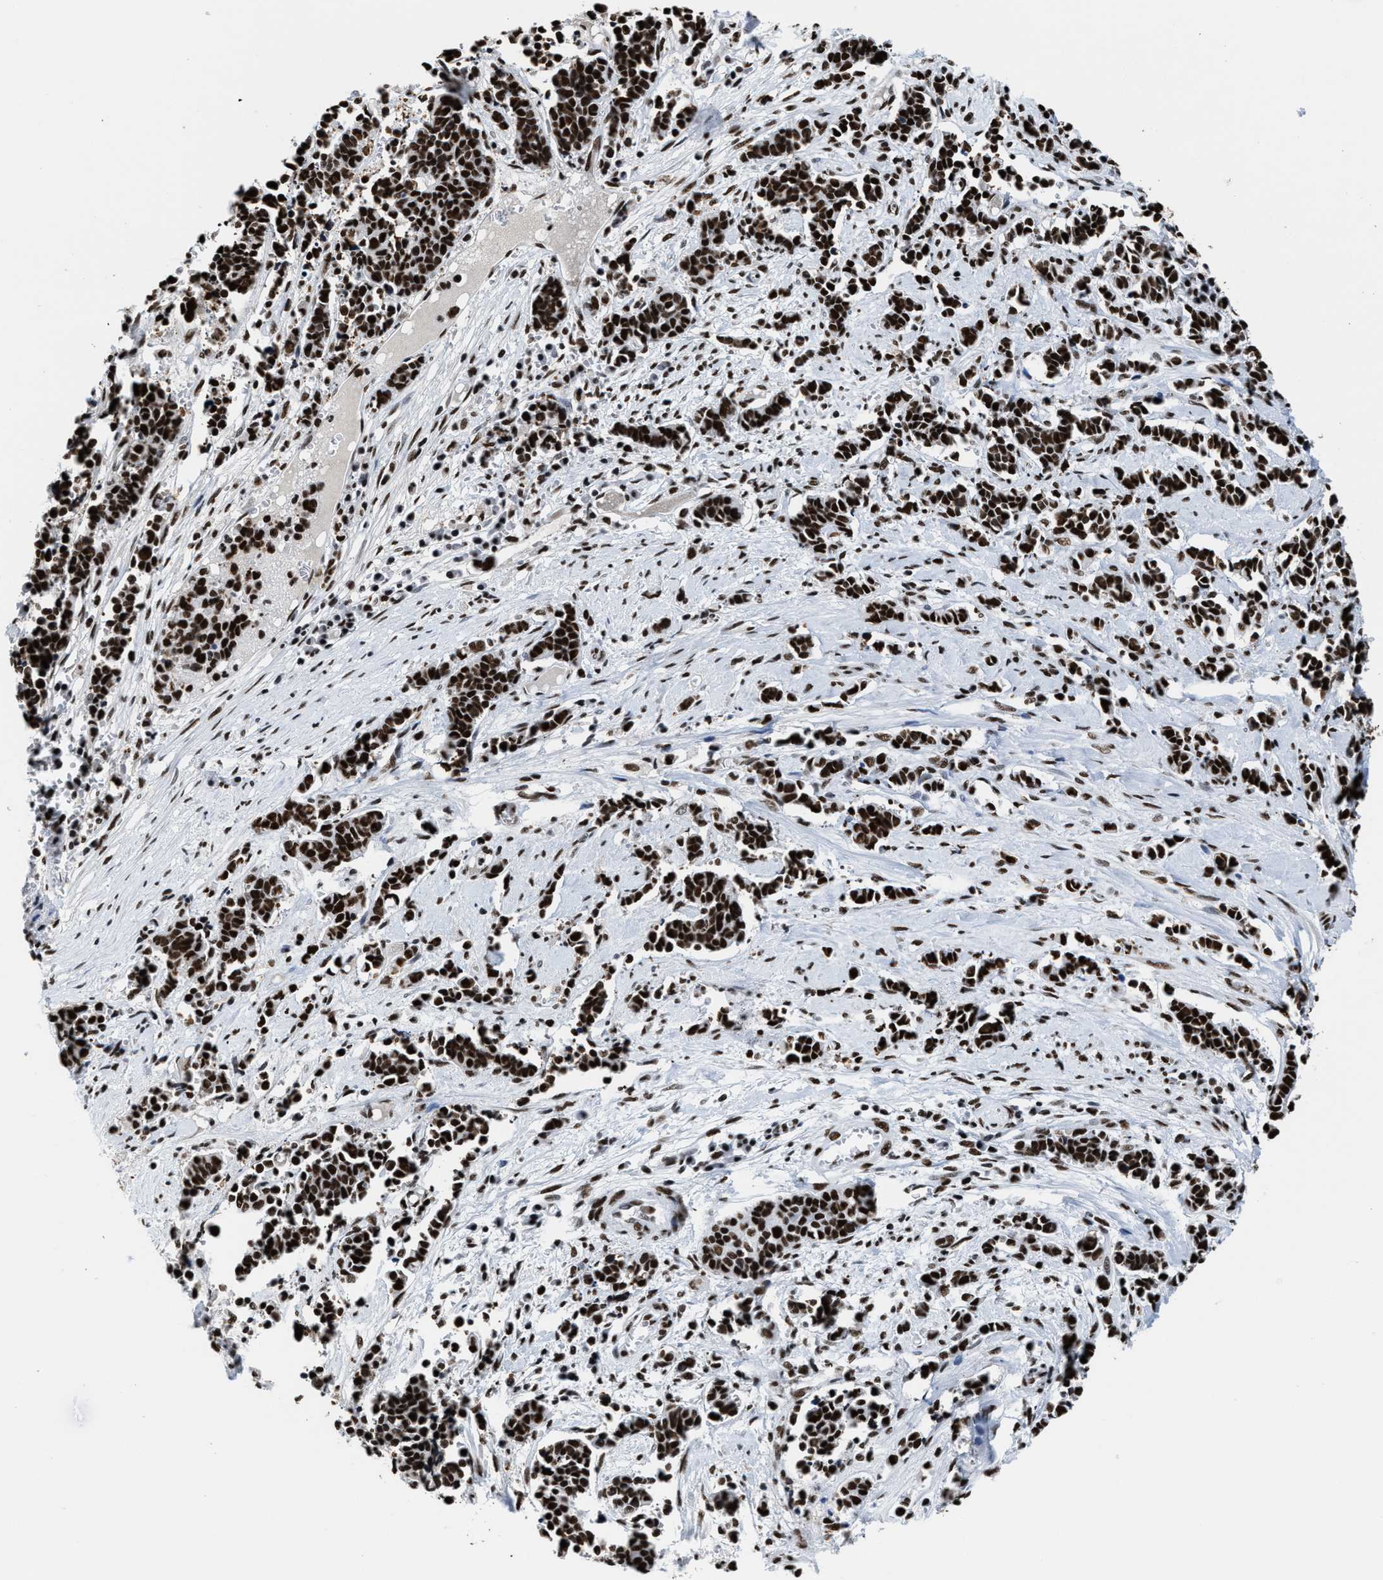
{"staining": {"intensity": "strong", "quantity": ">75%", "location": "nuclear"}, "tissue": "cervical cancer", "cell_type": "Tumor cells", "image_type": "cancer", "snomed": [{"axis": "morphology", "description": "Squamous cell carcinoma, NOS"}, {"axis": "topography", "description": "Cervix"}], "caption": "Cervical cancer tissue displays strong nuclear expression in approximately >75% of tumor cells", "gene": "SMARCC2", "patient": {"sex": "female", "age": 35}}